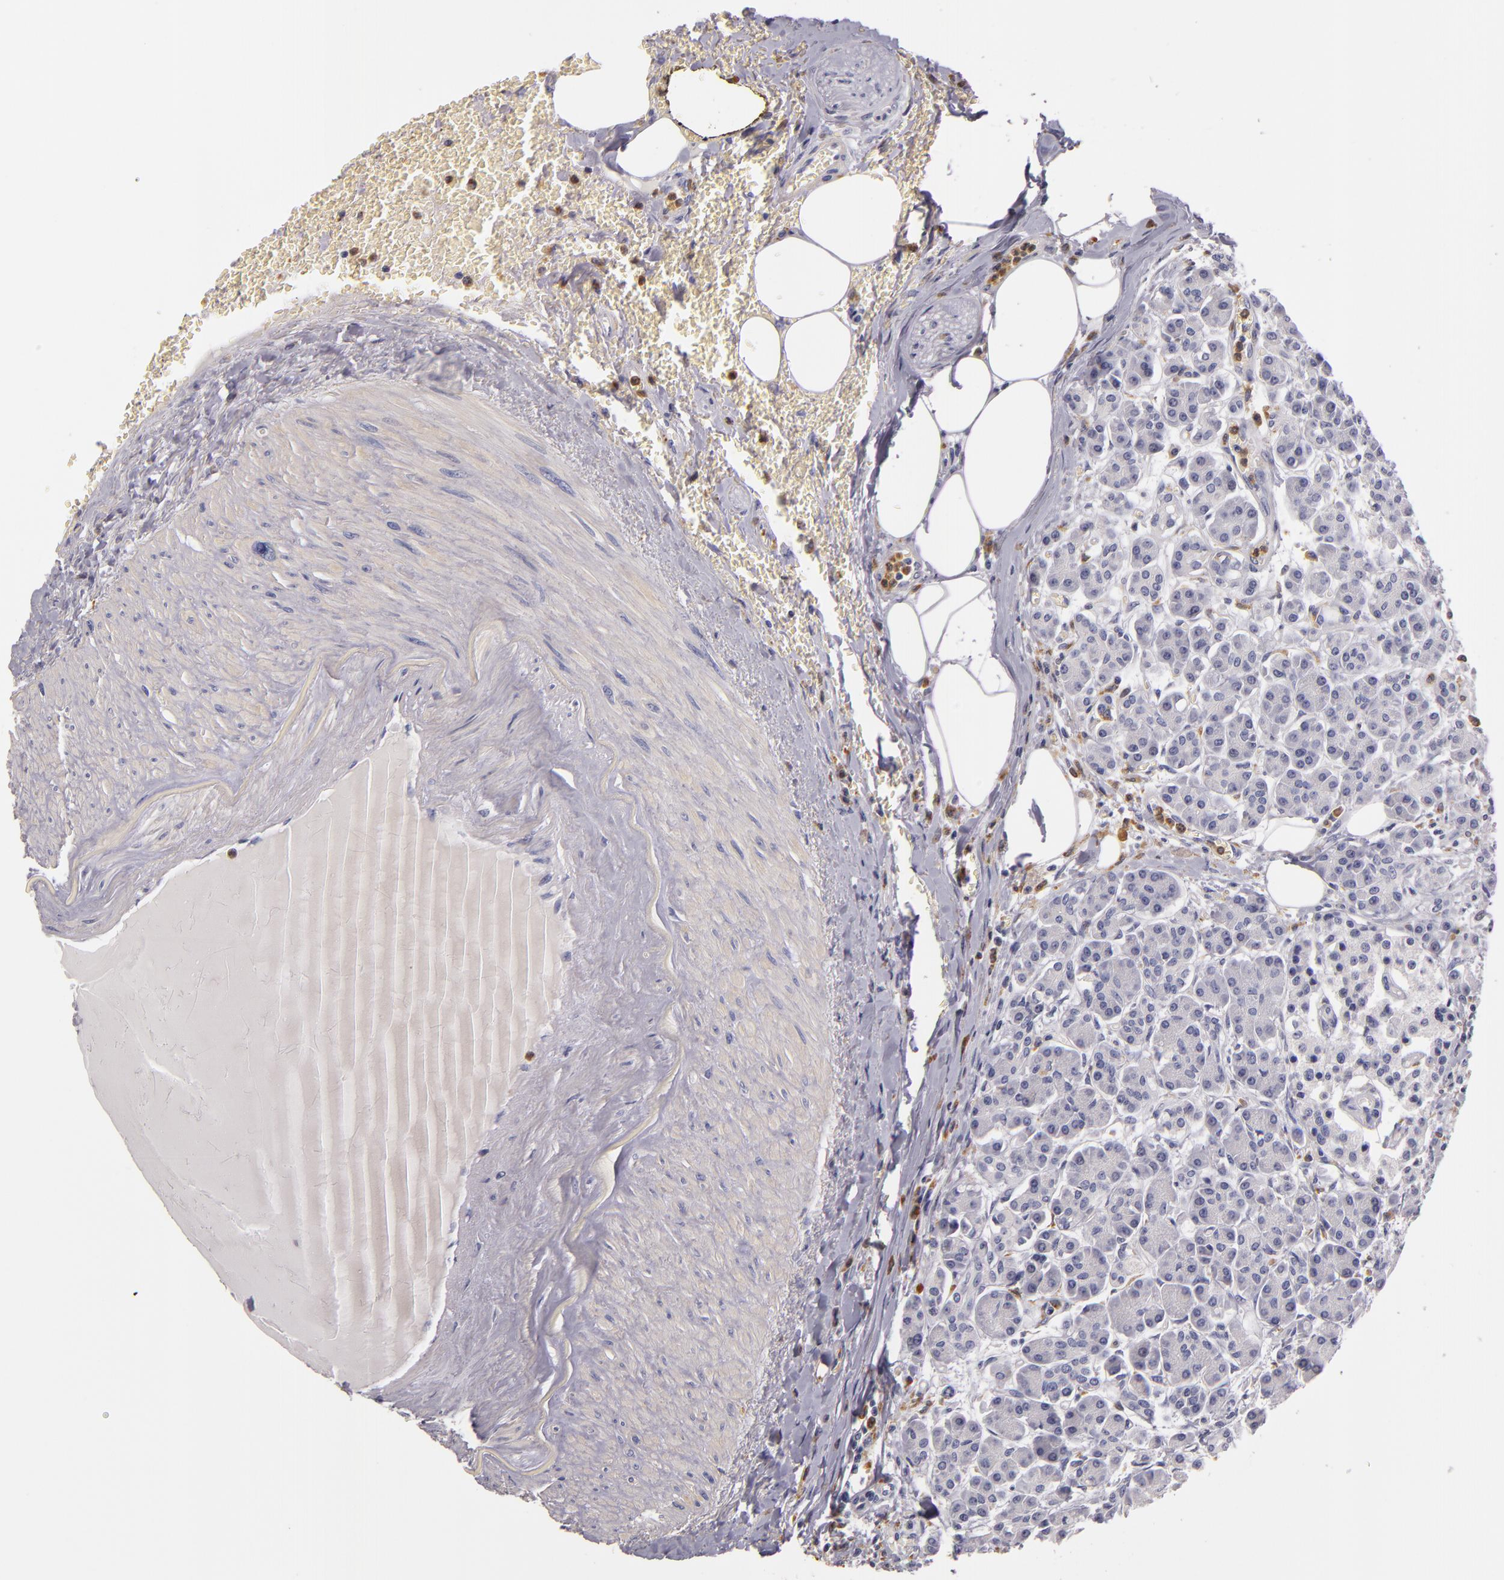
{"staining": {"intensity": "negative", "quantity": "none", "location": "none"}, "tissue": "pancreas", "cell_type": "Exocrine glandular cells", "image_type": "normal", "snomed": [{"axis": "morphology", "description": "Normal tissue, NOS"}, {"axis": "topography", "description": "Pancreas"}], "caption": "The histopathology image reveals no staining of exocrine glandular cells in unremarkable pancreas. Brightfield microscopy of IHC stained with DAB (3,3'-diaminobenzidine) (brown) and hematoxylin (blue), captured at high magnification.", "gene": "TLR8", "patient": {"sex": "female", "age": 73}}